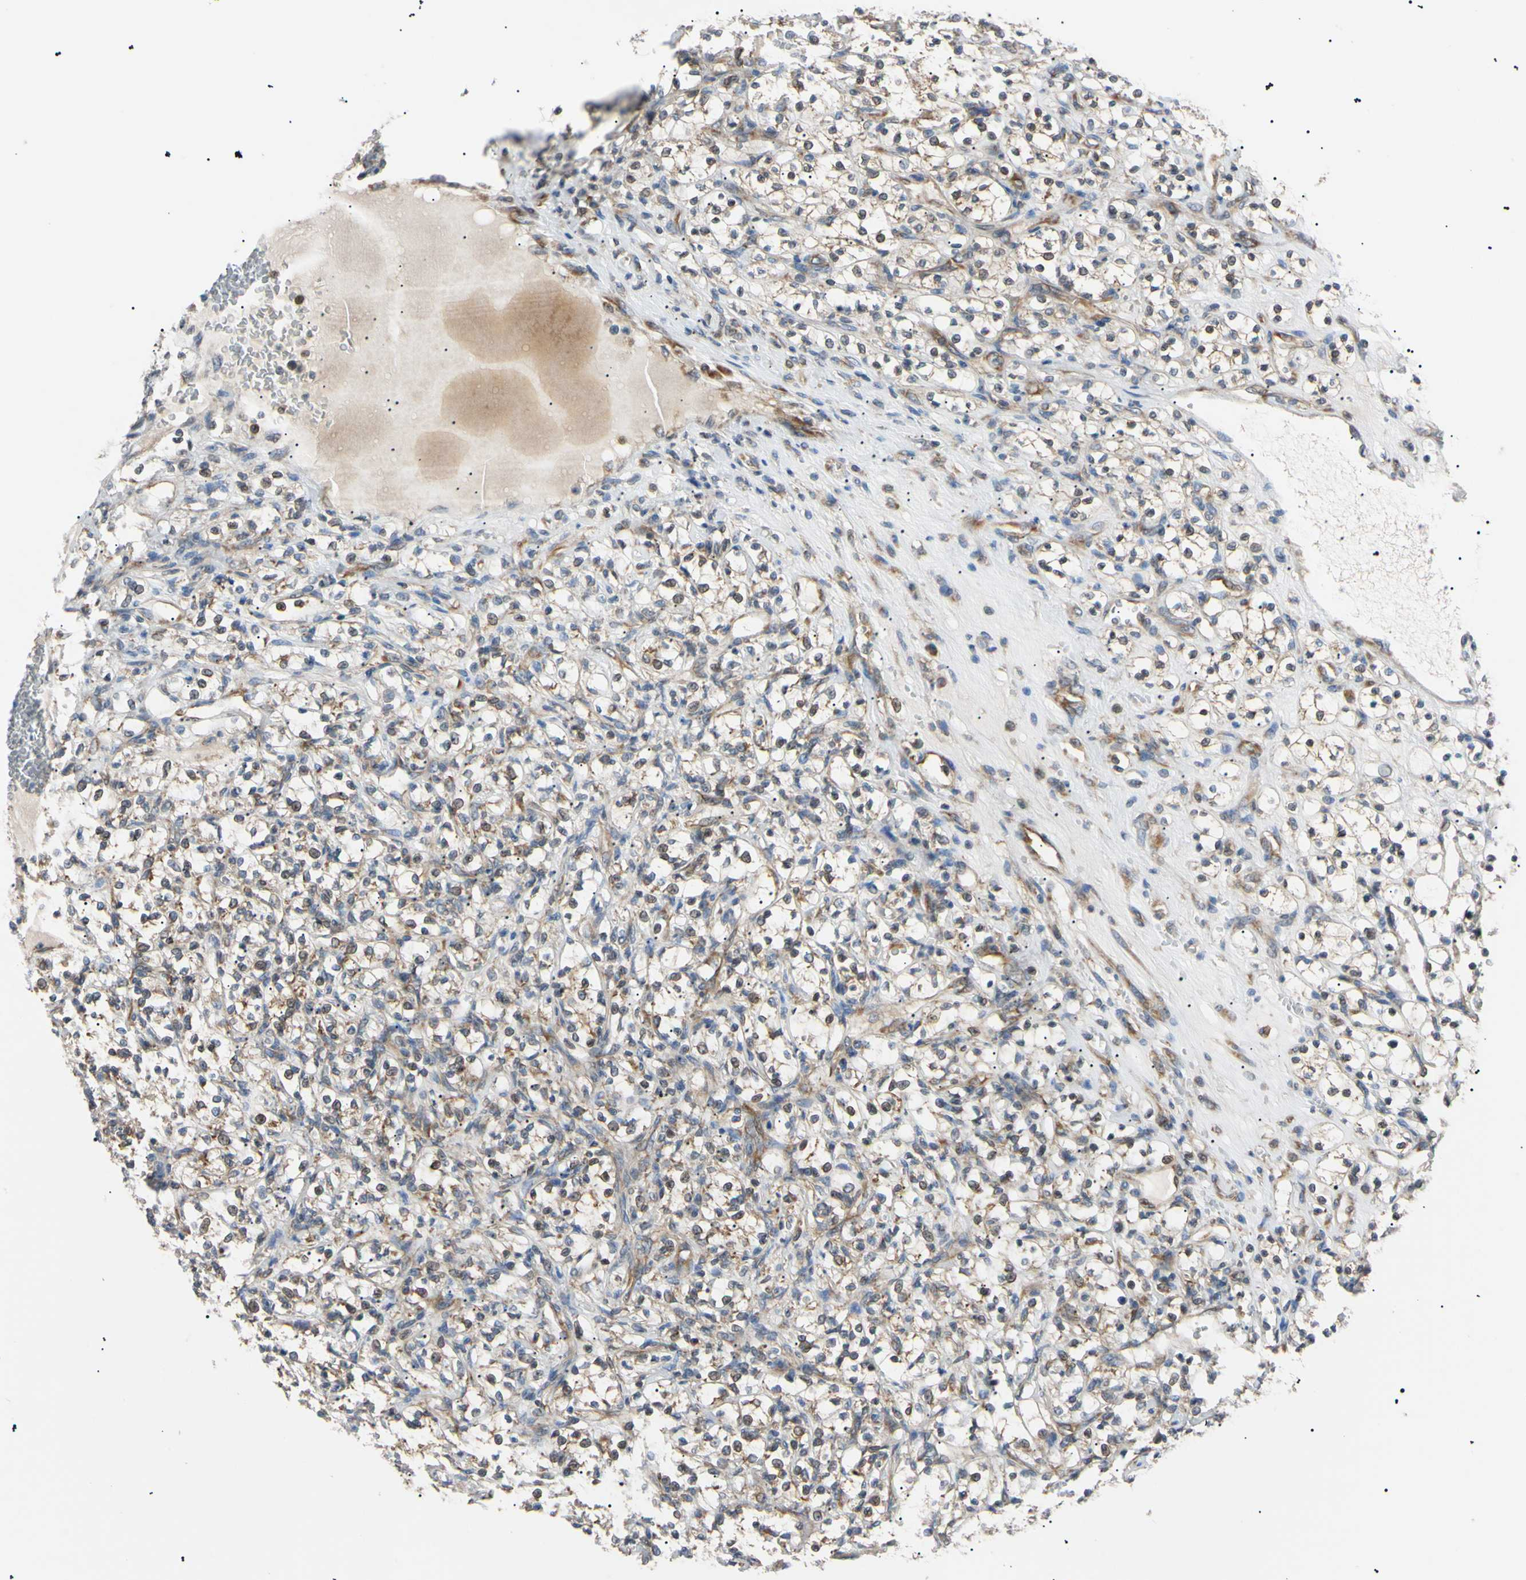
{"staining": {"intensity": "moderate", "quantity": "25%-75%", "location": "cytoplasmic/membranous"}, "tissue": "renal cancer", "cell_type": "Tumor cells", "image_type": "cancer", "snomed": [{"axis": "morphology", "description": "Adenocarcinoma, NOS"}, {"axis": "topography", "description": "Kidney"}], "caption": "A brown stain highlights moderate cytoplasmic/membranous positivity of a protein in human renal cancer tumor cells.", "gene": "VAPA", "patient": {"sex": "female", "age": 69}}